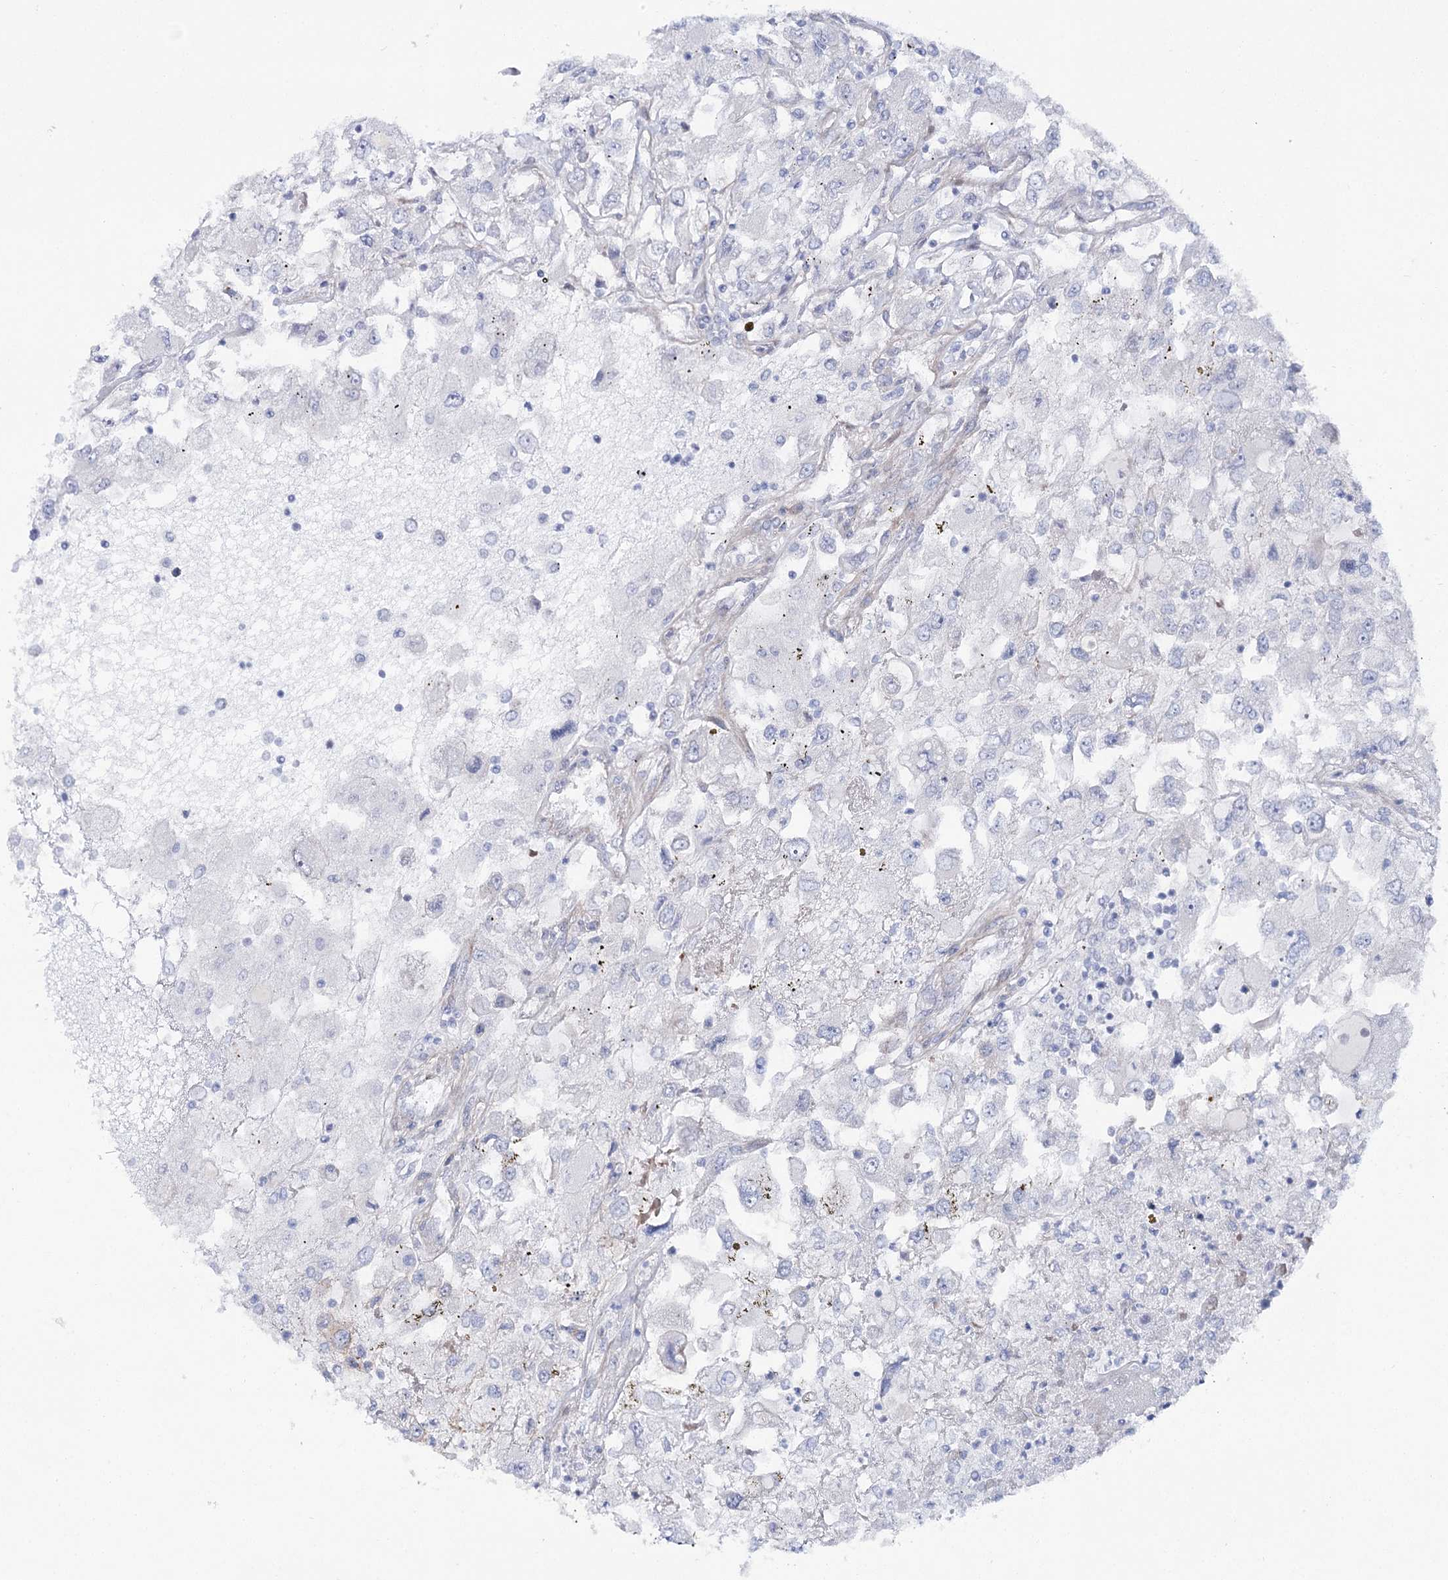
{"staining": {"intensity": "negative", "quantity": "none", "location": "none"}, "tissue": "renal cancer", "cell_type": "Tumor cells", "image_type": "cancer", "snomed": [{"axis": "morphology", "description": "Adenocarcinoma, NOS"}, {"axis": "topography", "description": "Kidney"}], "caption": "The image exhibits no staining of tumor cells in renal cancer (adenocarcinoma).", "gene": "ANKRD23", "patient": {"sex": "female", "age": 52}}